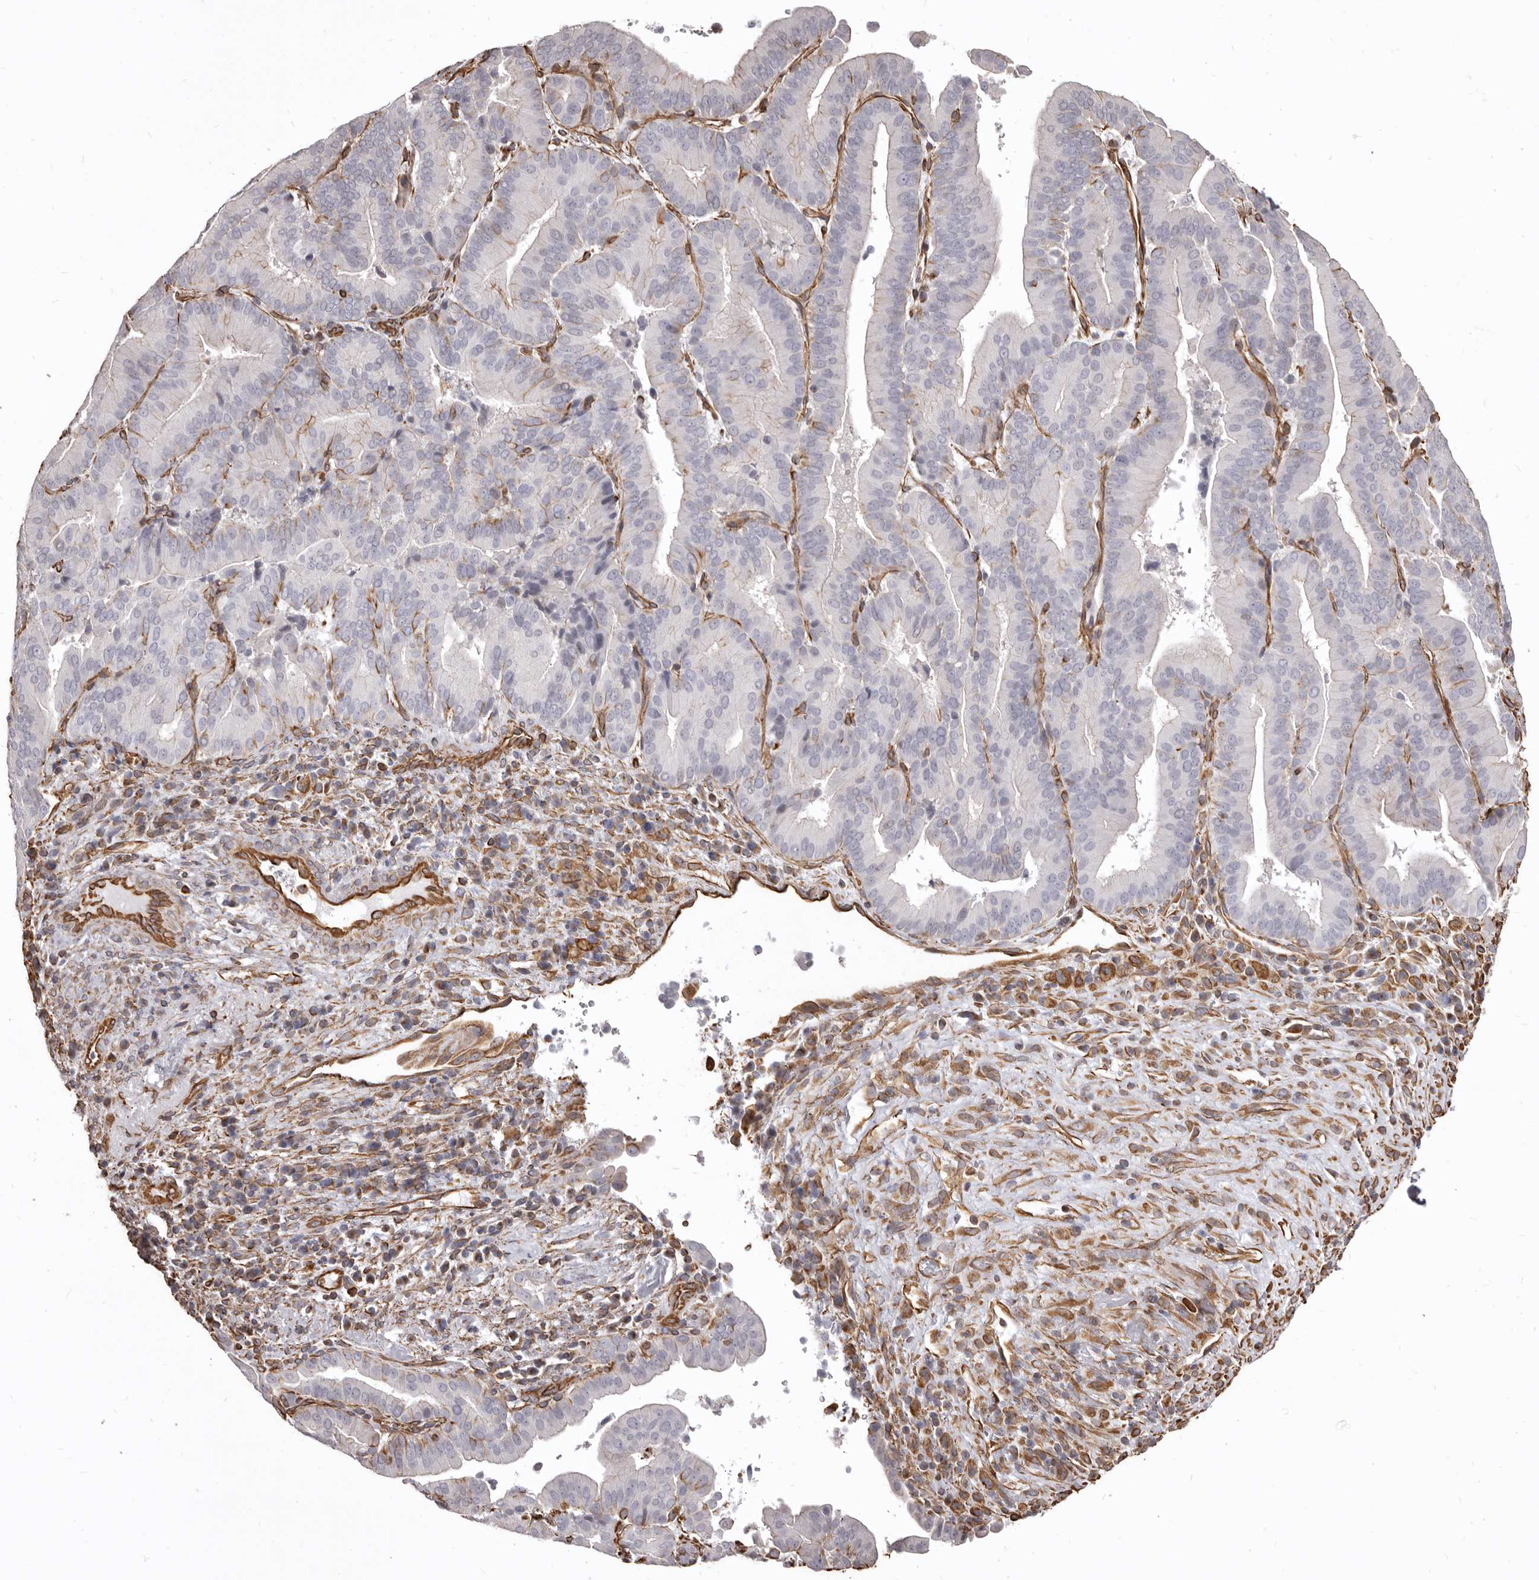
{"staining": {"intensity": "negative", "quantity": "none", "location": "none"}, "tissue": "liver cancer", "cell_type": "Tumor cells", "image_type": "cancer", "snomed": [{"axis": "morphology", "description": "Cholangiocarcinoma"}, {"axis": "topography", "description": "Liver"}], "caption": "The micrograph exhibits no significant staining in tumor cells of liver cancer.", "gene": "MTURN", "patient": {"sex": "female", "age": 75}}